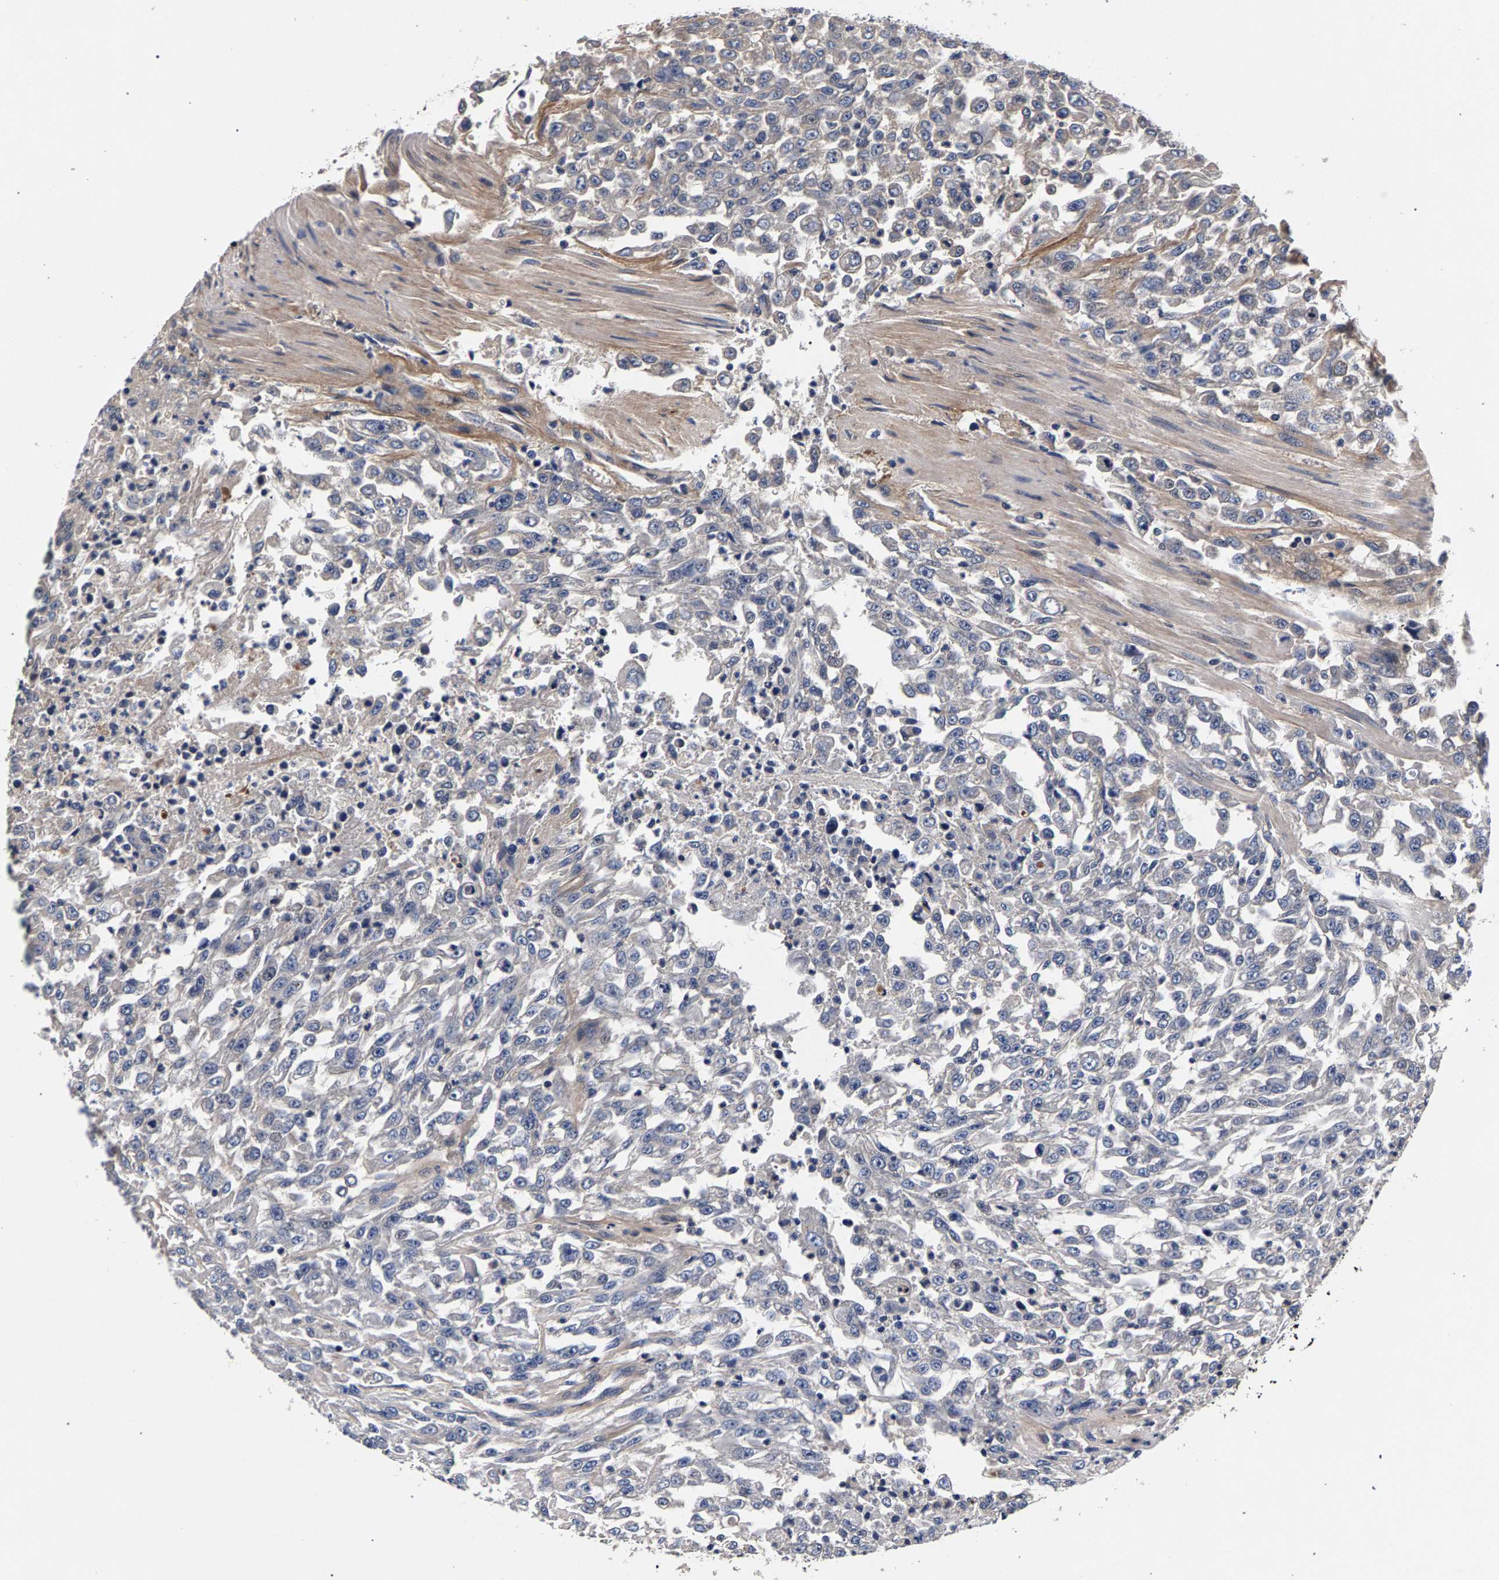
{"staining": {"intensity": "negative", "quantity": "none", "location": "none"}, "tissue": "urothelial cancer", "cell_type": "Tumor cells", "image_type": "cancer", "snomed": [{"axis": "morphology", "description": "Urothelial carcinoma, High grade"}, {"axis": "topography", "description": "Urinary bladder"}], "caption": "Protein analysis of urothelial cancer exhibits no significant staining in tumor cells. Nuclei are stained in blue.", "gene": "MARCHF7", "patient": {"sex": "male", "age": 46}}